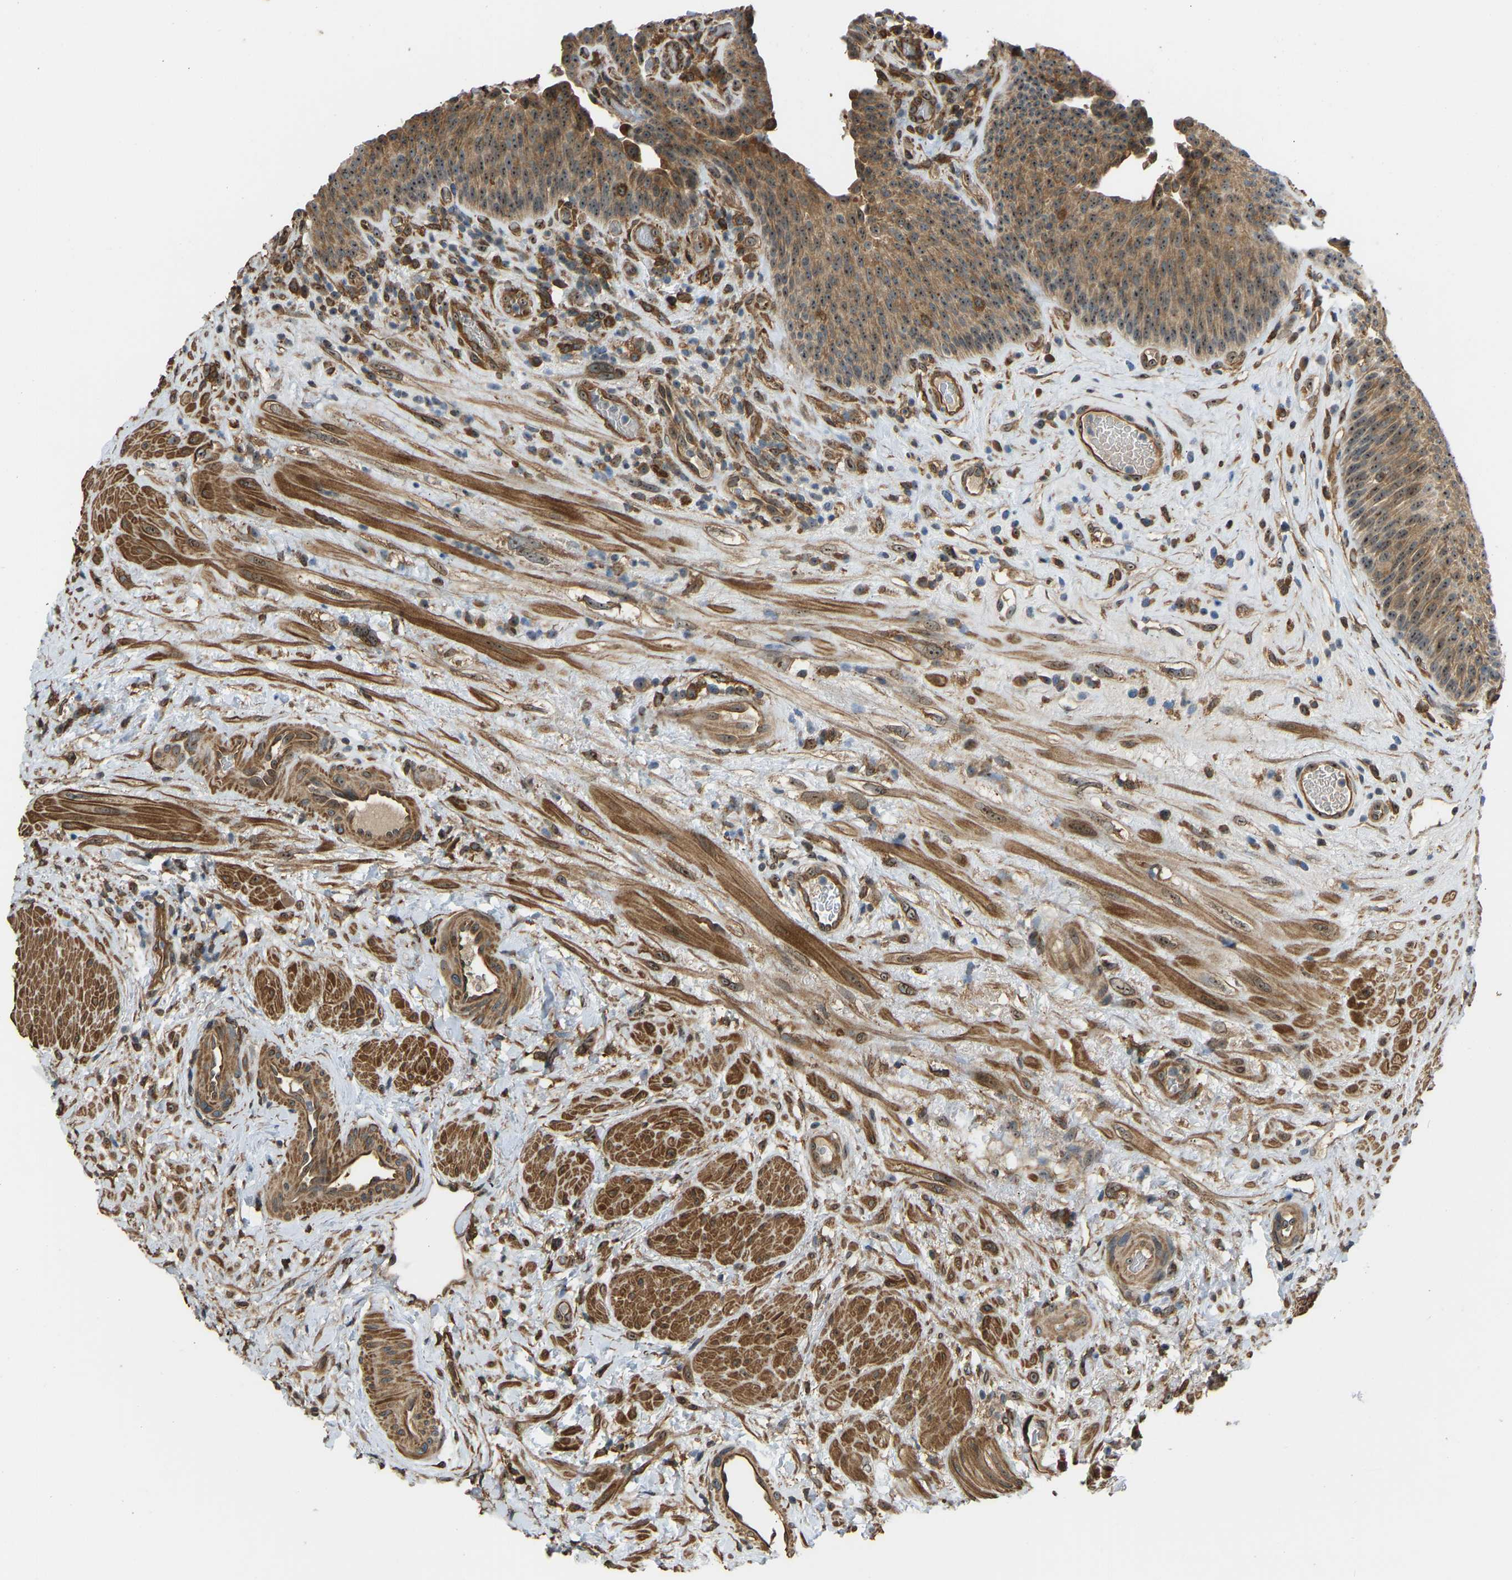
{"staining": {"intensity": "moderate", "quantity": ">75%", "location": "cytoplasmic/membranous,nuclear"}, "tissue": "urothelial cancer", "cell_type": "Tumor cells", "image_type": "cancer", "snomed": [{"axis": "morphology", "description": "Urothelial carcinoma, Low grade"}, {"axis": "topography", "description": "Urinary bladder"}], "caption": "A high-resolution photomicrograph shows immunohistochemistry (IHC) staining of urothelial carcinoma (low-grade), which reveals moderate cytoplasmic/membranous and nuclear expression in about >75% of tumor cells.", "gene": "OS9", "patient": {"sex": "female", "age": 75}}